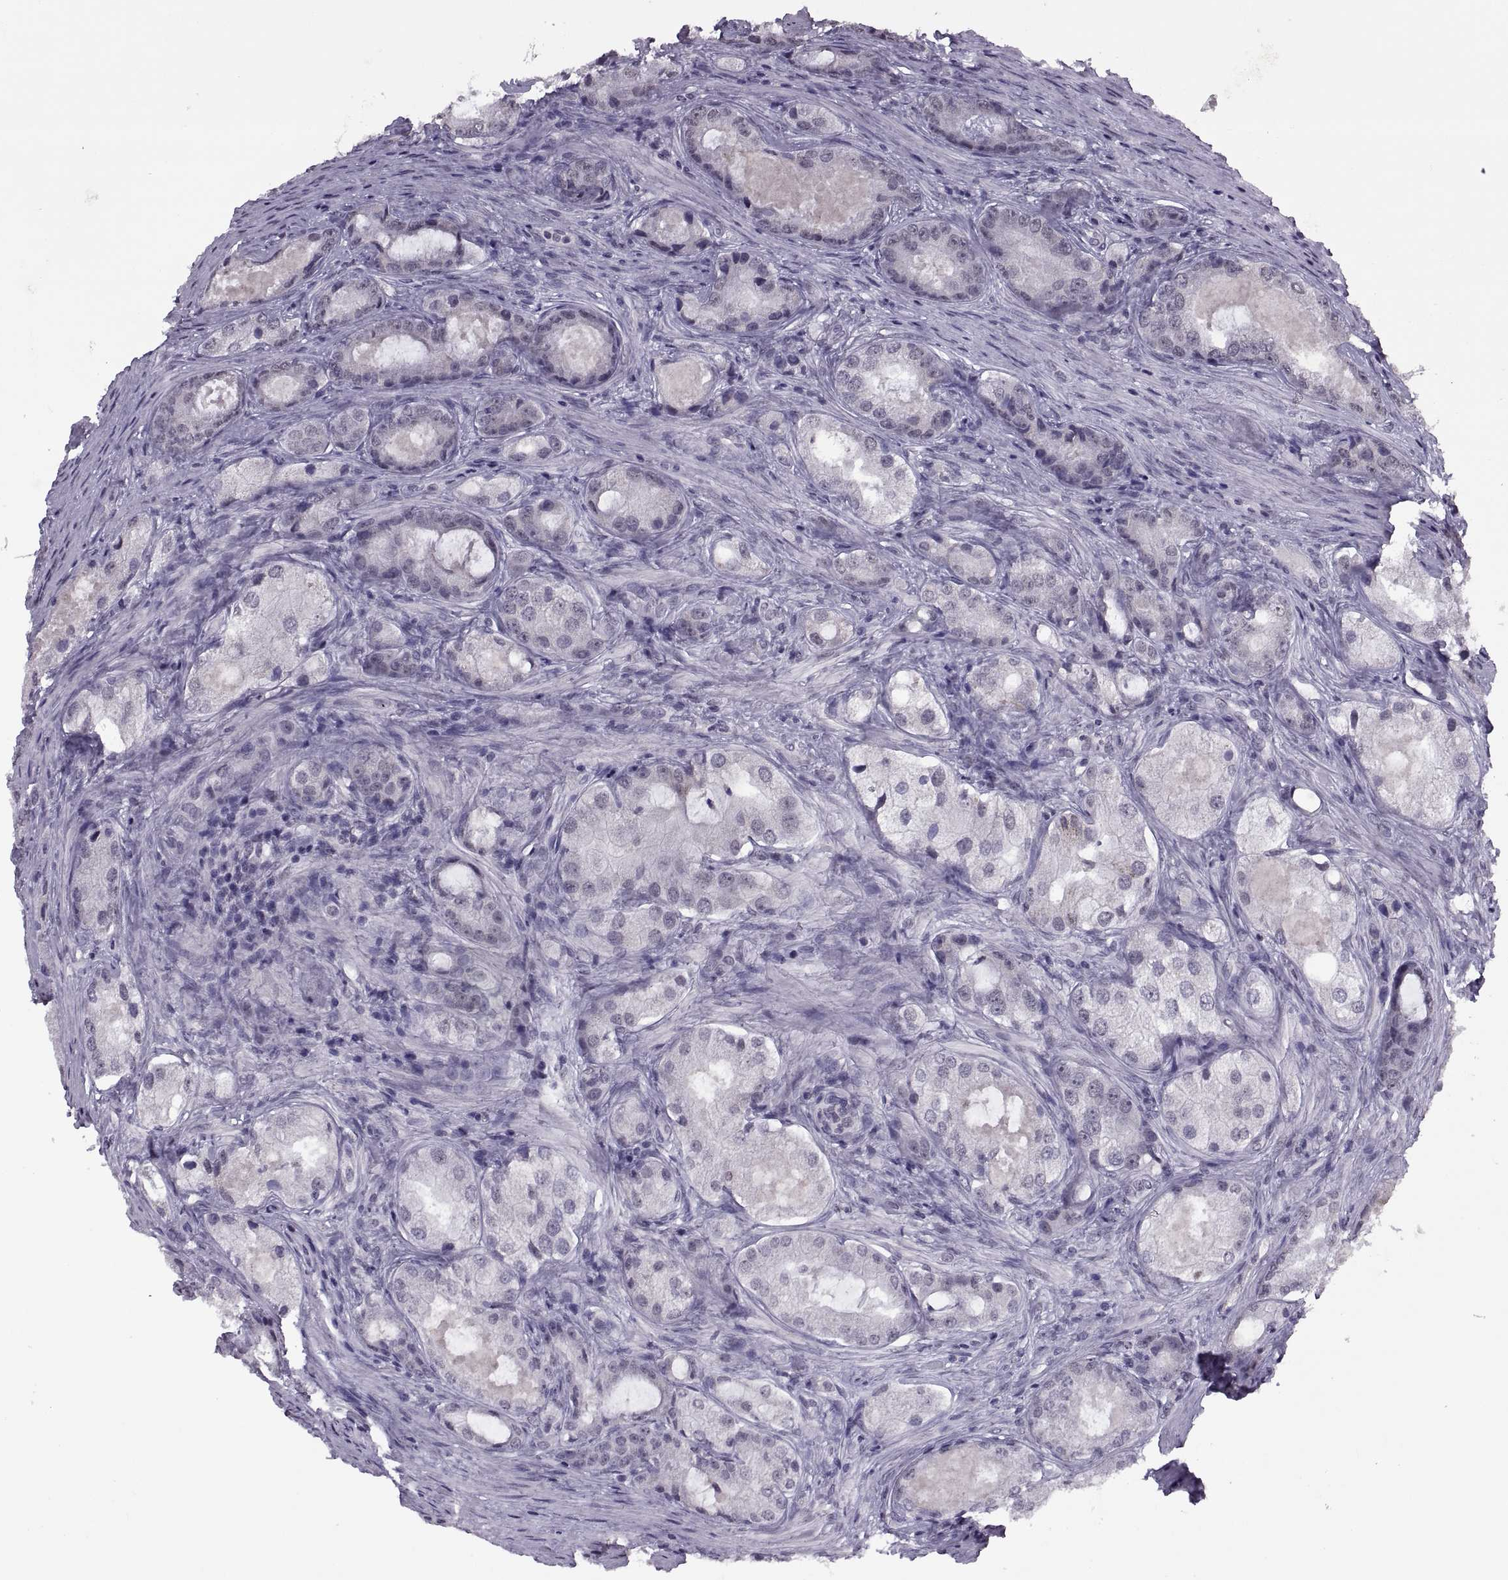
{"staining": {"intensity": "negative", "quantity": "none", "location": "none"}, "tissue": "prostate cancer", "cell_type": "Tumor cells", "image_type": "cancer", "snomed": [{"axis": "morphology", "description": "Adenocarcinoma, Low grade"}, {"axis": "topography", "description": "Prostate"}], "caption": "There is no significant expression in tumor cells of prostate adenocarcinoma (low-grade).", "gene": "OTP", "patient": {"sex": "male", "age": 68}}